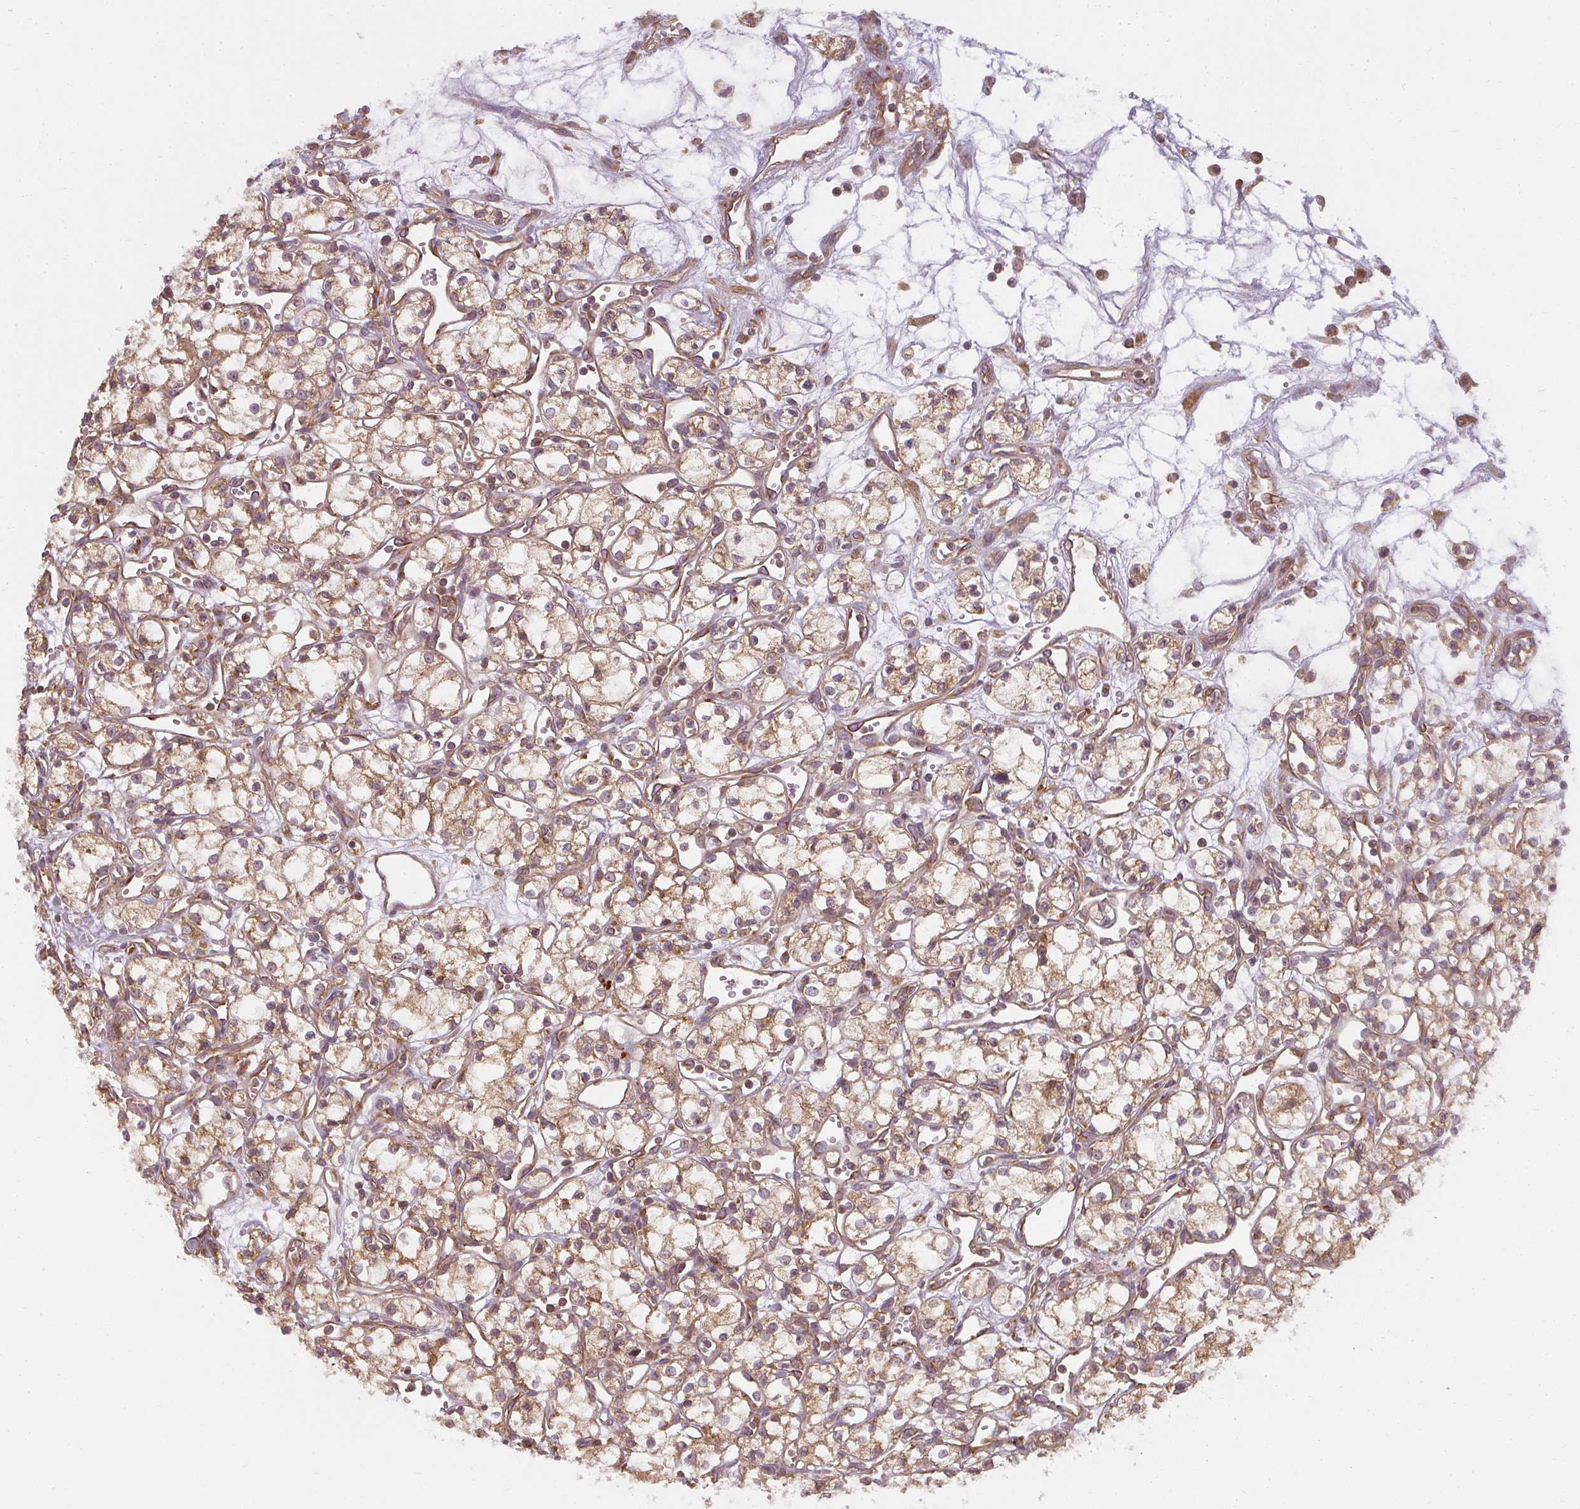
{"staining": {"intensity": "moderate", "quantity": ">75%", "location": "cytoplasmic/membranous"}, "tissue": "renal cancer", "cell_type": "Tumor cells", "image_type": "cancer", "snomed": [{"axis": "morphology", "description": "Adenocarcinoma, NOS"}, {"axis": "topography", "description": "Kidney"}], "caption": "Adenocarcinoma (renal) stained for a protein shows moderate cytoplasmic/membranous positivity in tumor cells. (DAB (3,3'-diaminobenzidine) IHC with brightfield microscopy, high magnification).", "gene": "RPL24", "patient": {"sex": "male", "age": 59}}